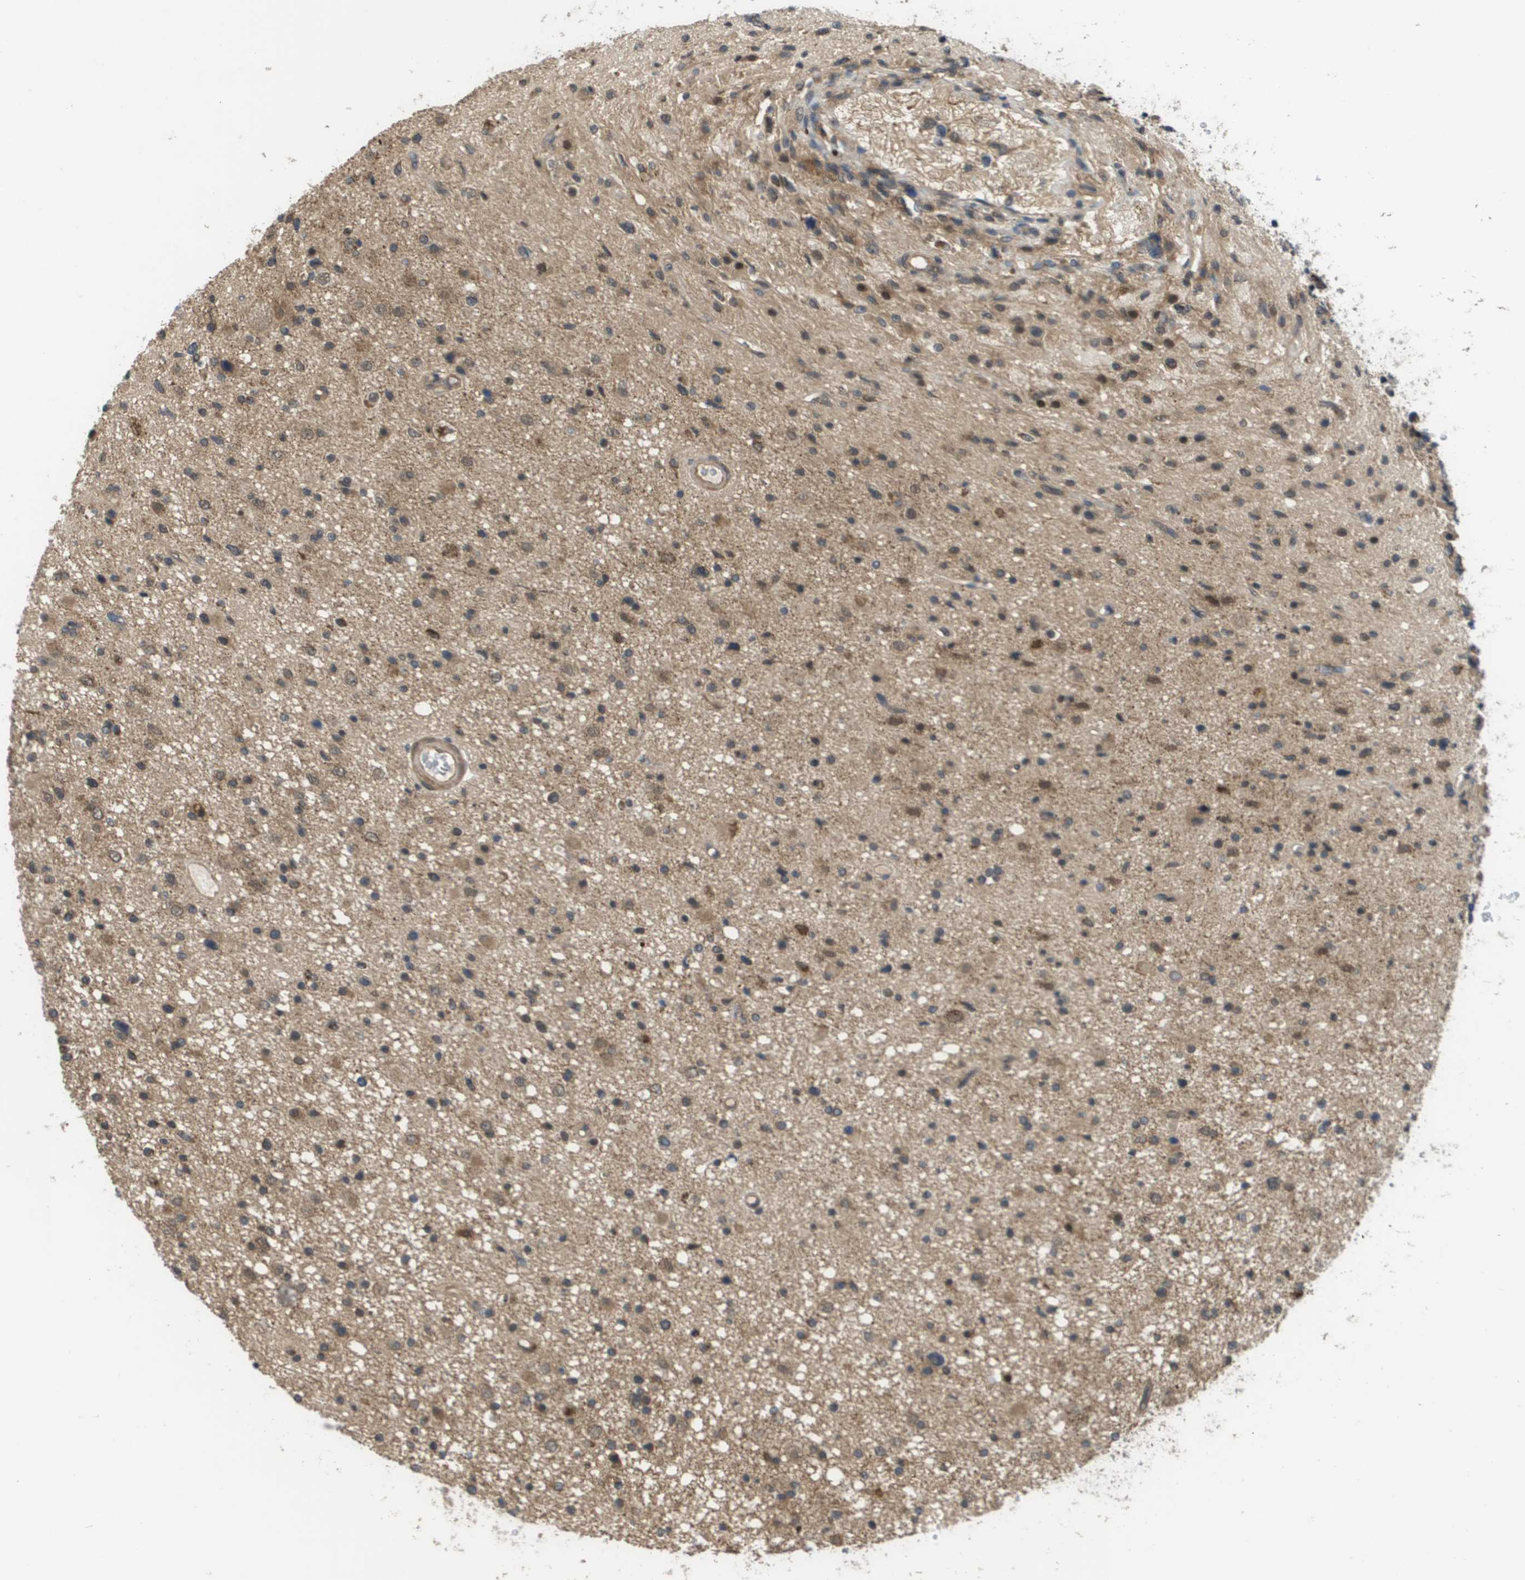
{"staining": {"intensity": "weak", "quantity": ">75%", "location": "cytoplasmic/membranous"}, "tissue": "glioma", "cell_type": "Tumor cells", "image_type": "cancer", "snomed": [{"axis": "morphology", "description": "Glioma, malignant, High grade"}, {"axis": "topography", "description": "Brain"}], "caption": "DAB (3,3'-diaminobenzidine) immunohistochemical staining of high-grade glioma (malignant) exhibits weak cytoplasmic/membranous protein expression in about >75% of tumor cells. The staining was performed using DAB (3,3'-diaminobenzidine) to visualize the protein expression in brown, while the nuclei were stained in blue with hematoxylin (Magnification: 20x).", "gene": "RBM38", "patient": {"sex": "male", "age": 33}}